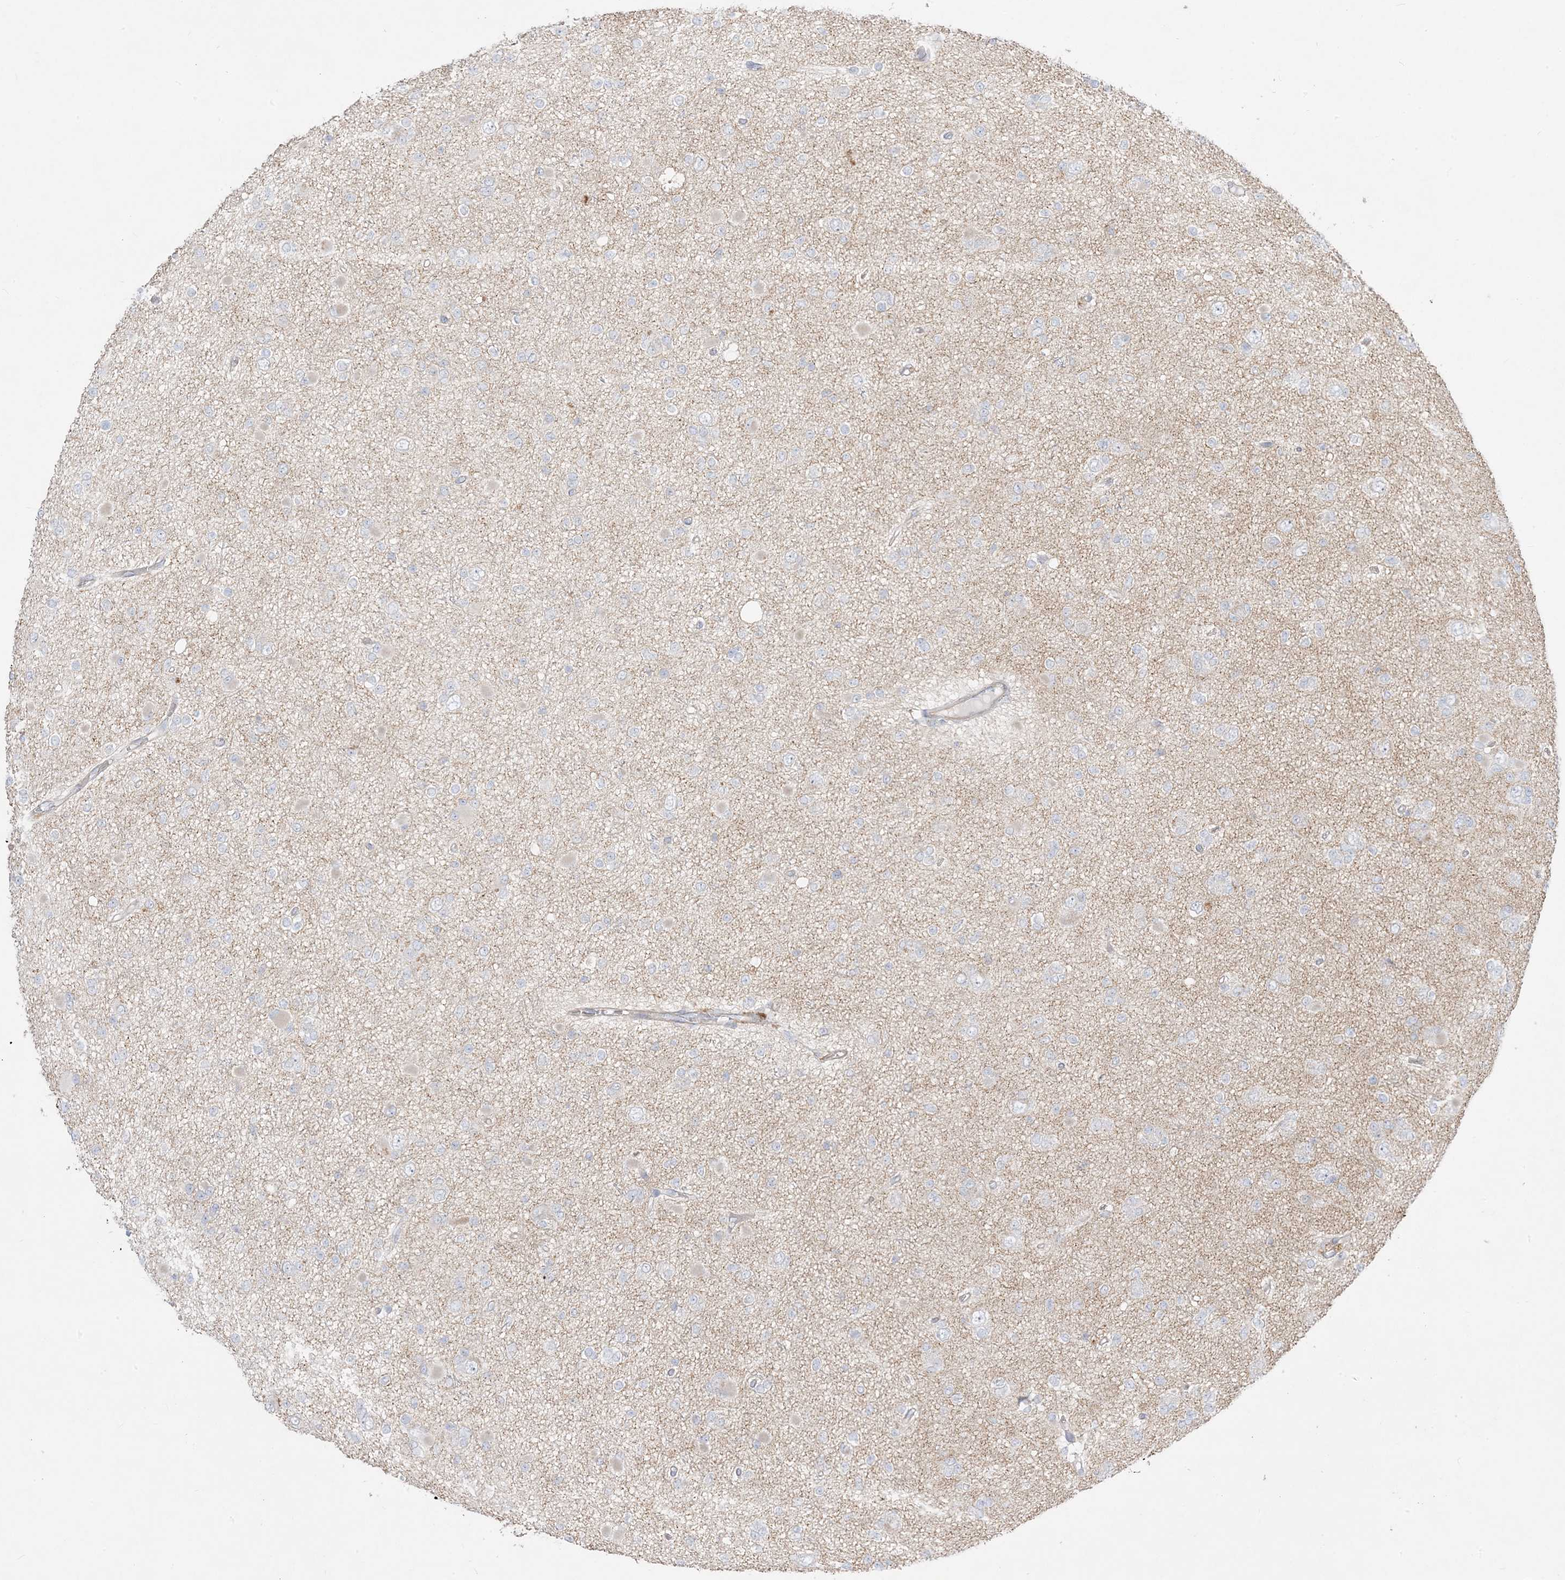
{"staining": {"intensity": "negative", "quantity": "none", "location": "none"}, "tissue": "glioma", "cell_type": "Tumor cells", "image_type": "cancer", "snomed": [{"axis": "morphology", "description": "Glioma, malignant, Low grade"}, {"axis": "topography", "description": "Brain"}], "caption": "The micrograph displays no staining of tumor cells in glioma.", "gene": "ARHGEF9", "patient": {"sex": "female", "age": 22}}